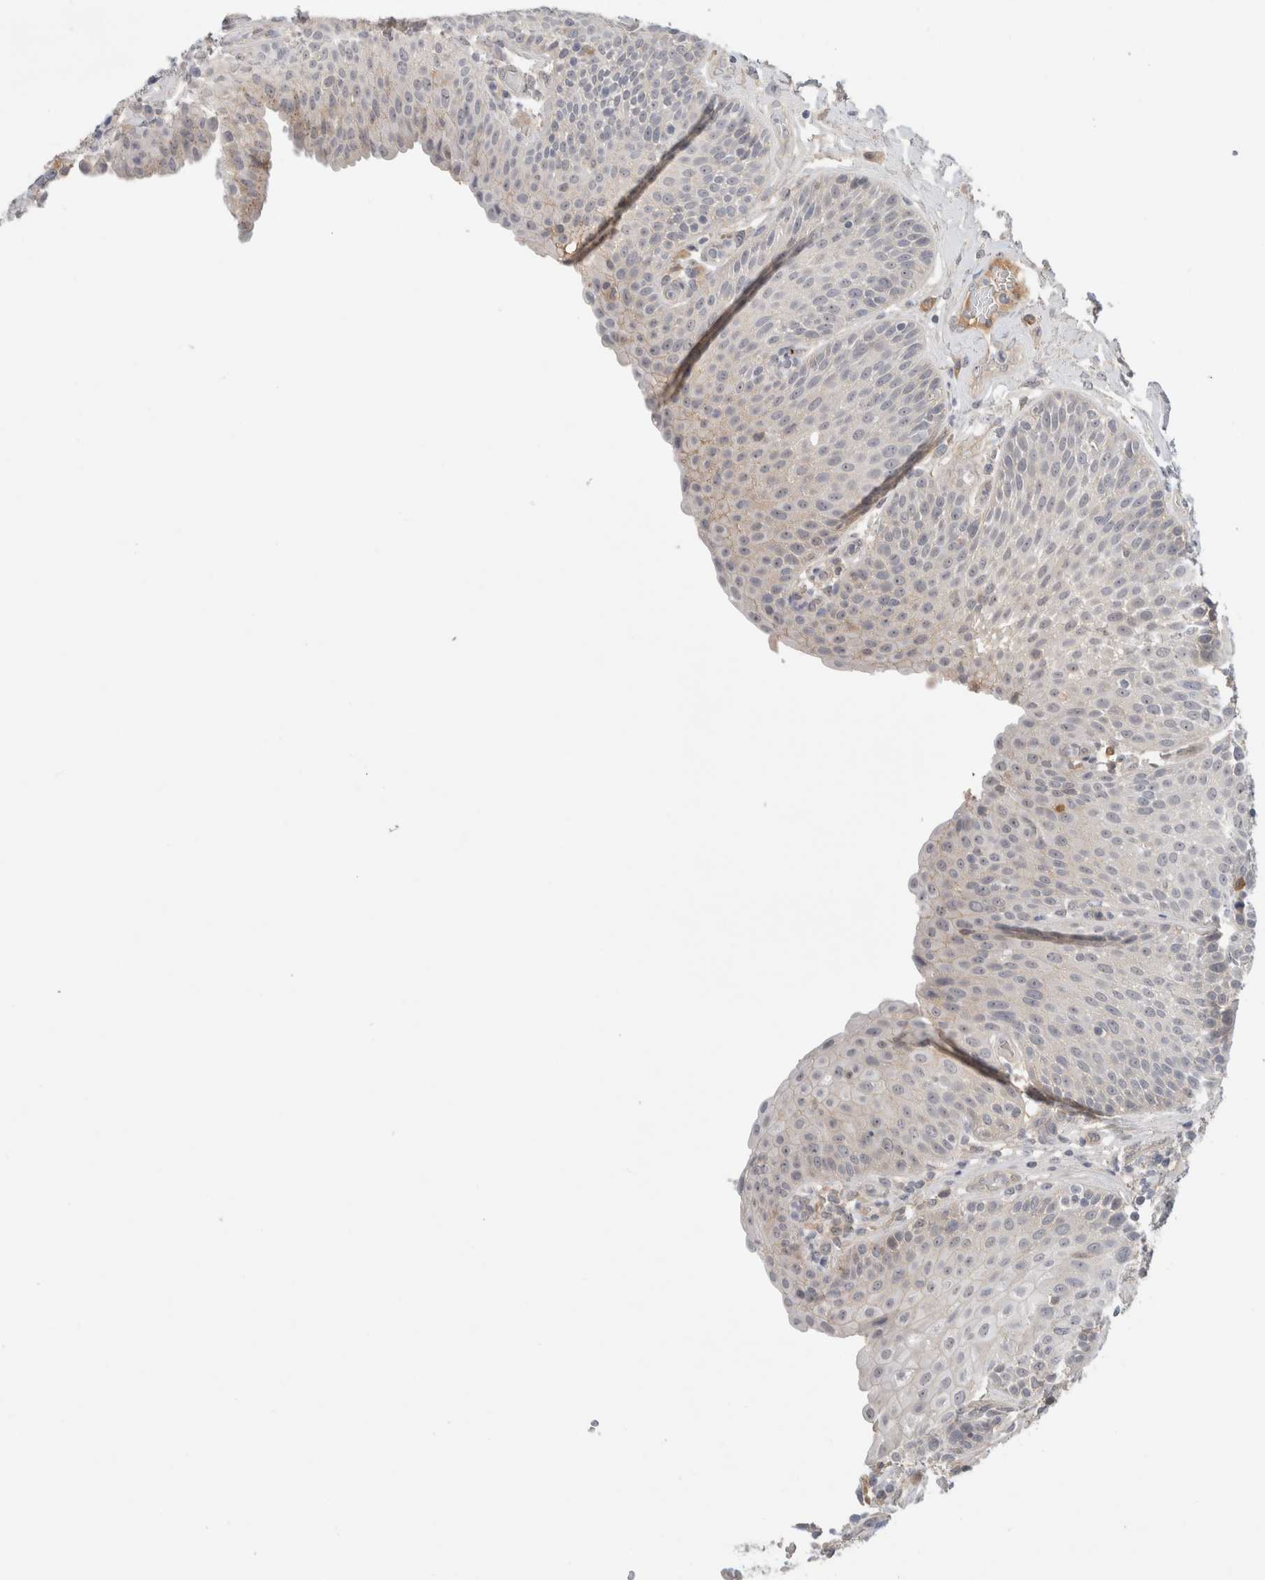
{"staining": {"intensity": "weak", "quantity": "25%-75%", "location": "cytoplasmic/membranous,nuclear"}, "tissue": "urinary bladder", "cell_type": "Urothelial cells", "image_type": "normal", "snomed": [{"axis": "morphology", "description": "Normal tissue, NOS"}, {"axis": "topography", "description": "Urinary bladder"}], "caption": "Immunohistochemical staining of normal urinary bladder exhibits weak cytoplasmic/membranous,nuclear protein expression in about 25%-75% of urothelial cells.", "gene": "HCN3", "patient": {"sex": "female", "age": 62}}